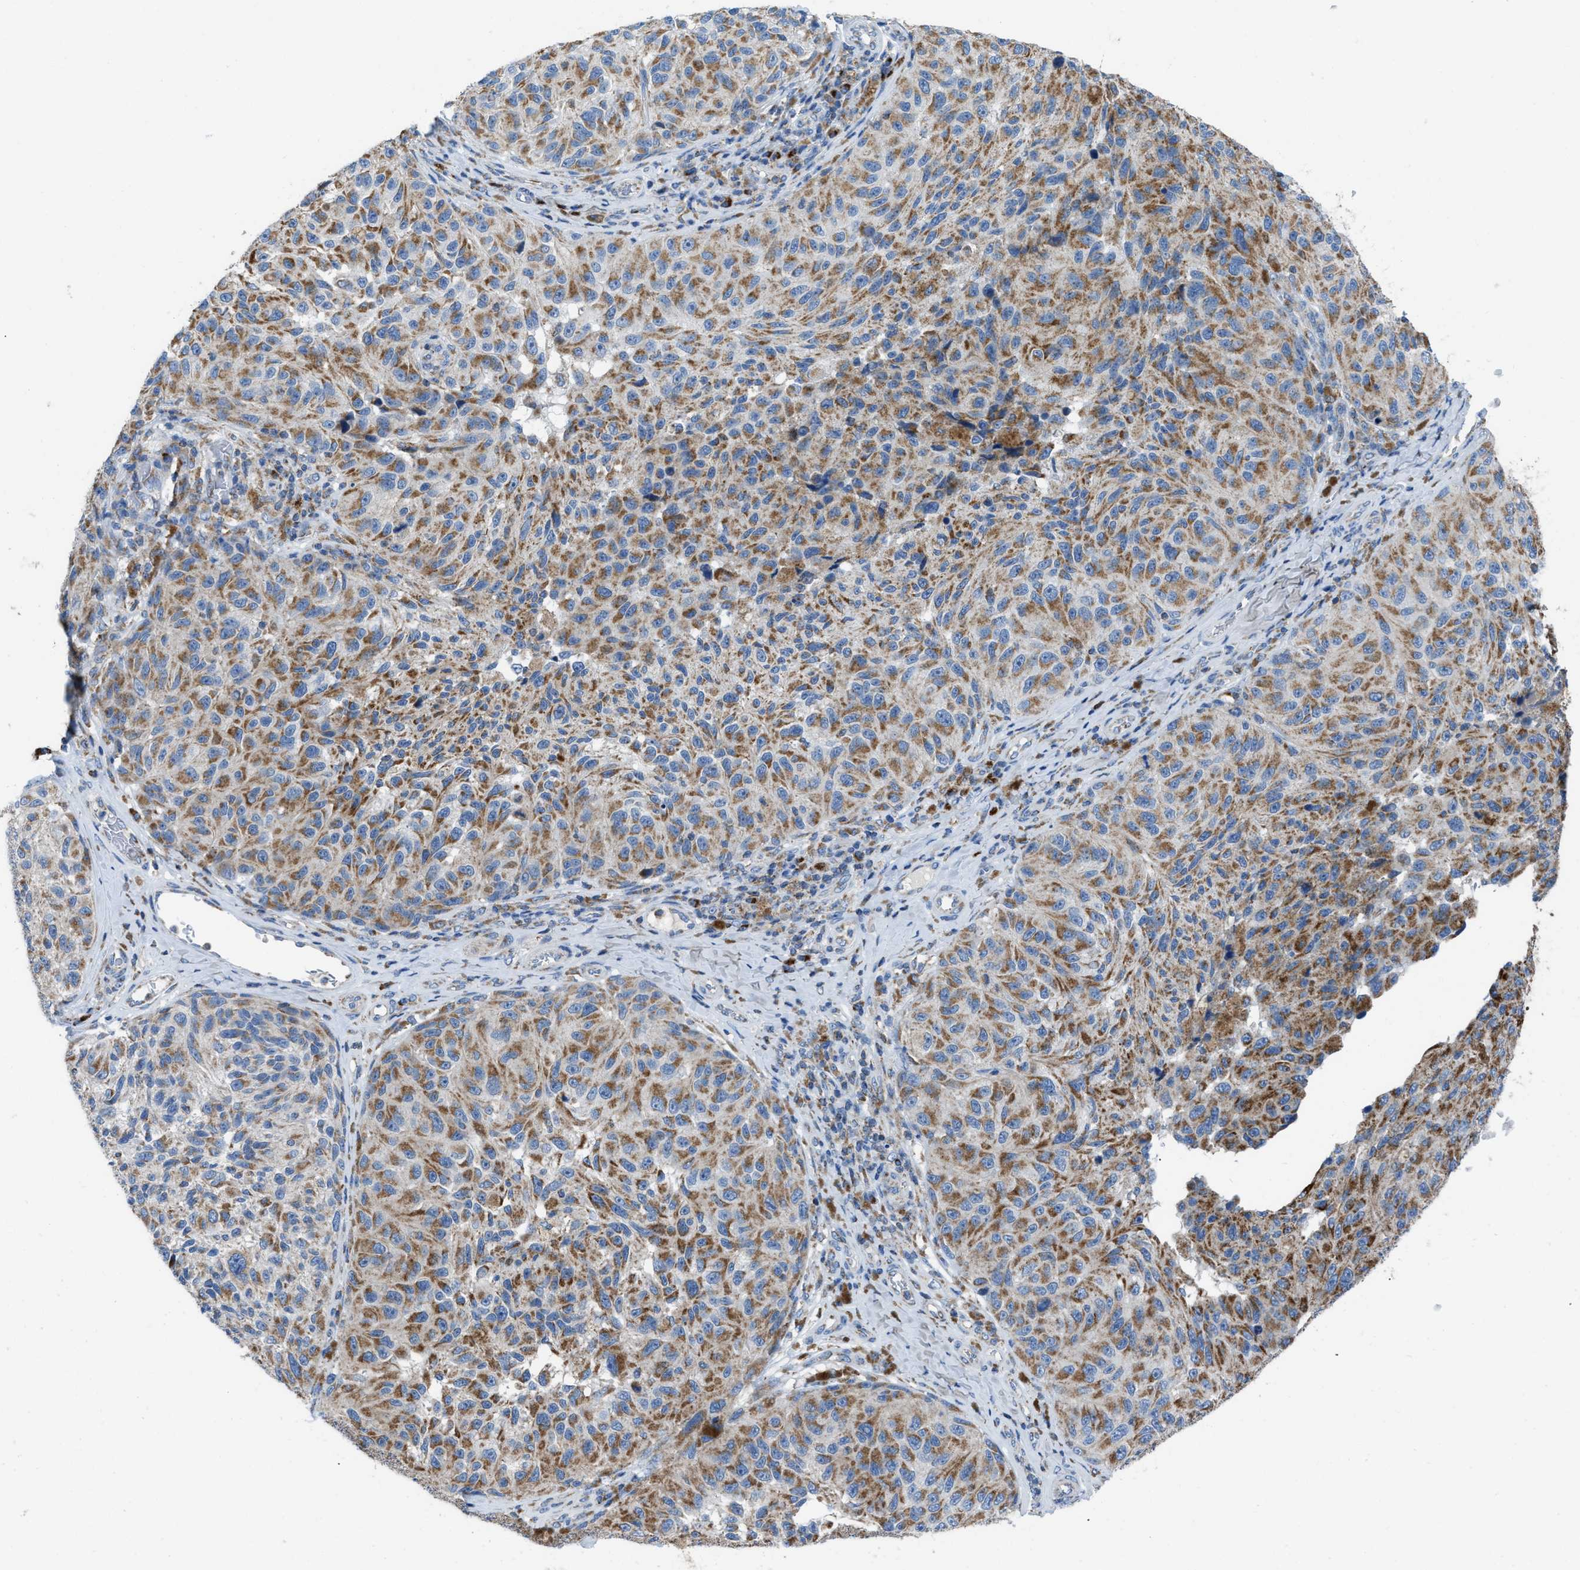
{"staining": {"intensity": "moderate", "quantity": ">75%", "location": "cytoplasmic/membranous"}, "tissue": "melanoma", "cell_type": "Tumor cells", "image_type": "cancer", "snomed": [{"axis": "morphology", "description": "Malignant melanoma, NOS"}, {"axis": "topography", "description": "Skin"}], "caption": "Tumor cells display medium levels of moderate cytoplasmic/membranous positivity in approximately >75% of cells in human malignant melanoma. (Brightfield microscopy of DAB IHC at high magnification).", "gene": "ETFB", "patient": {"sex": "female", "age": 73}}